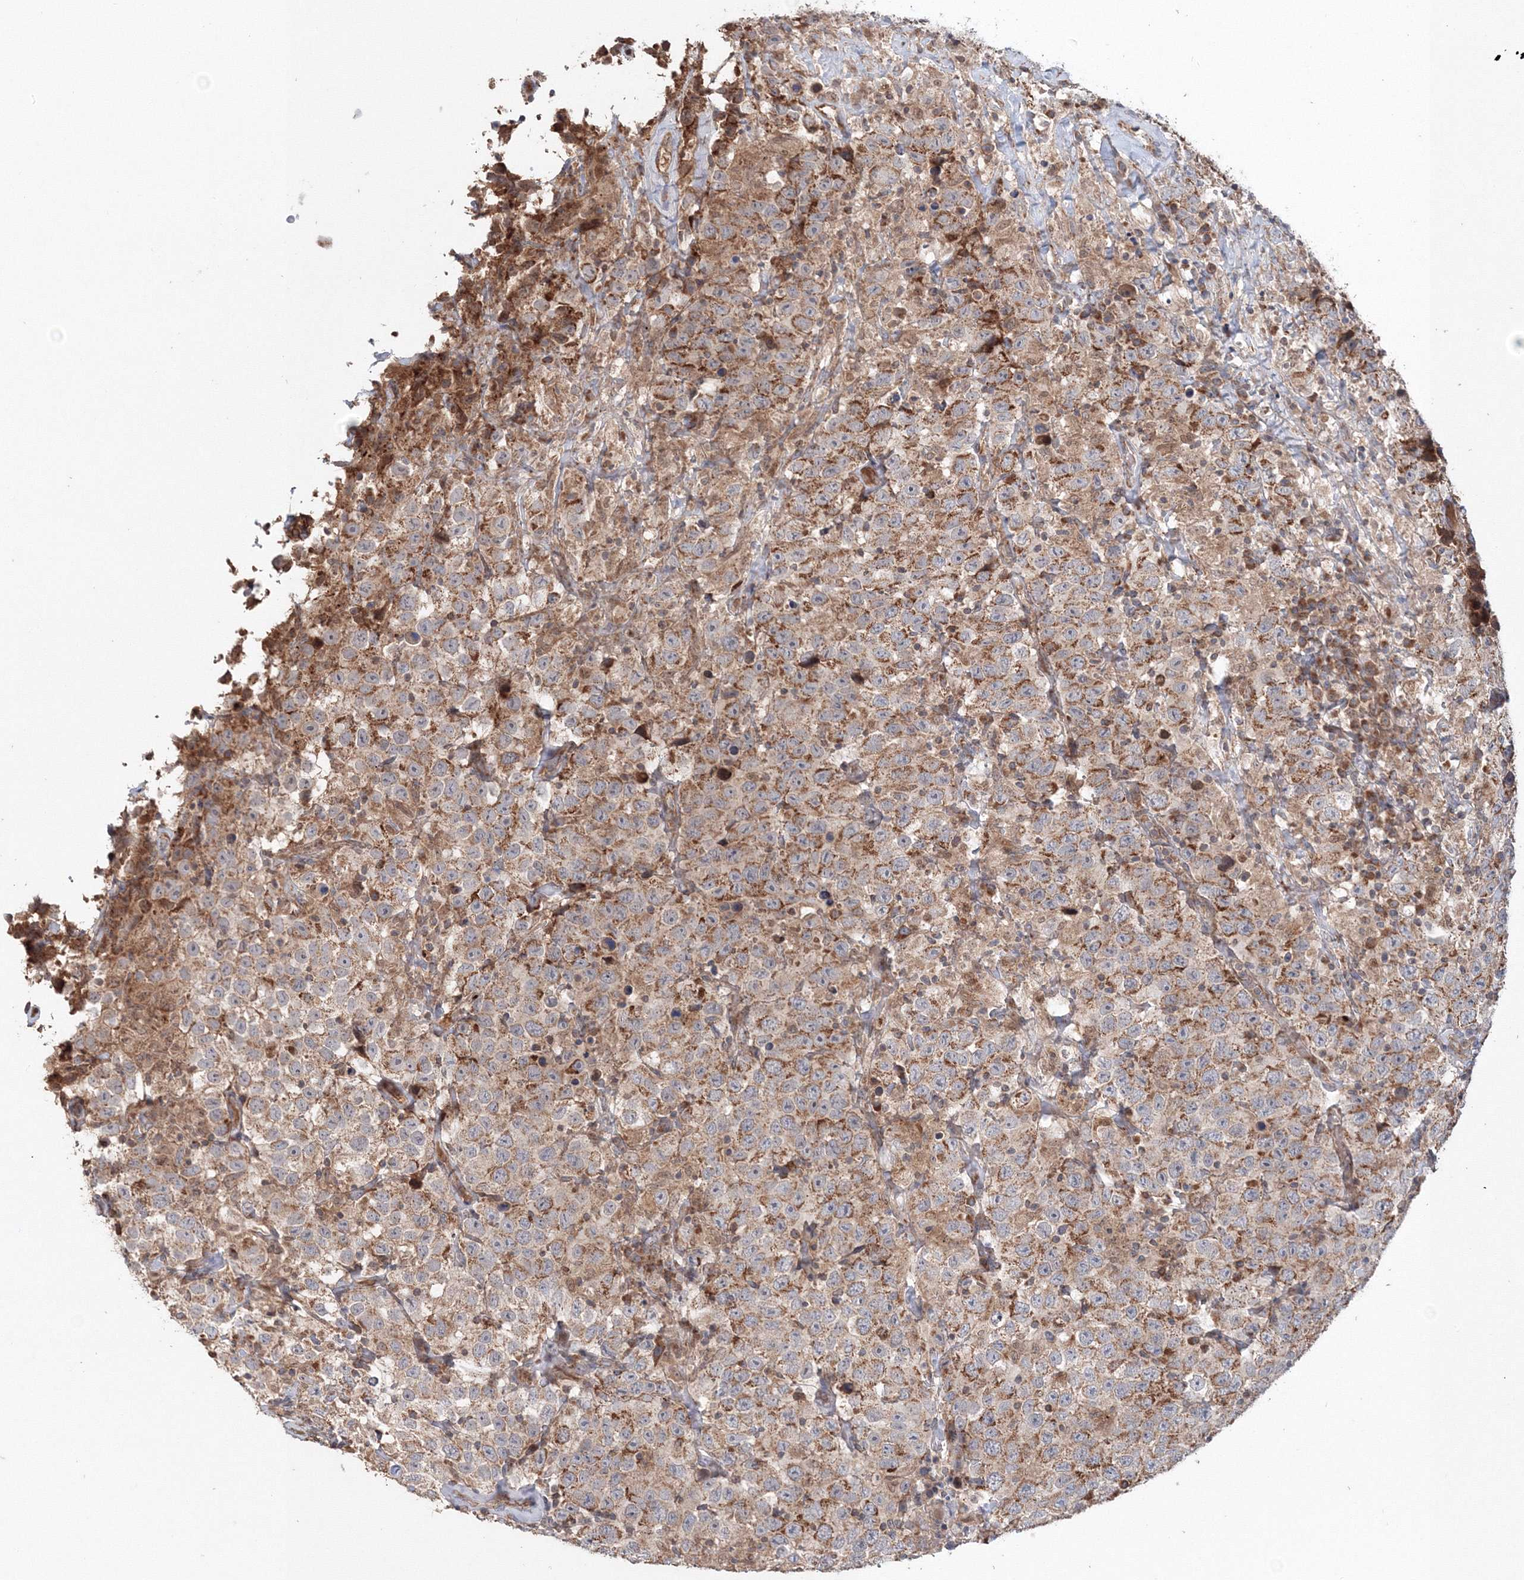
{"staining": {"intensity": "moderate", "quantity": ">75%", "location": "cytoplasmic/membranous"}, "tissue": "testis cancer", "cell_type": "Tumor cells", "image_type": "cancer", "snomed": [{"axis": "morphology", "description": "Seminoma, NOS"}, {"axis": "topography", "description": "Testis"}], "caption": "High-magnification brightfield microscopy of testis cancer (seminoma) stained with DAB (brown) and counterstained with hematoxylin (blue). tumor cells exhibit moderate cytoplasmic/membranous positivity is seen in about>75% of cells. (IHC, brightfield microscopy, high magnification).", "gene": "NOA1", "patient": {"sex": "male", "age": 41}}